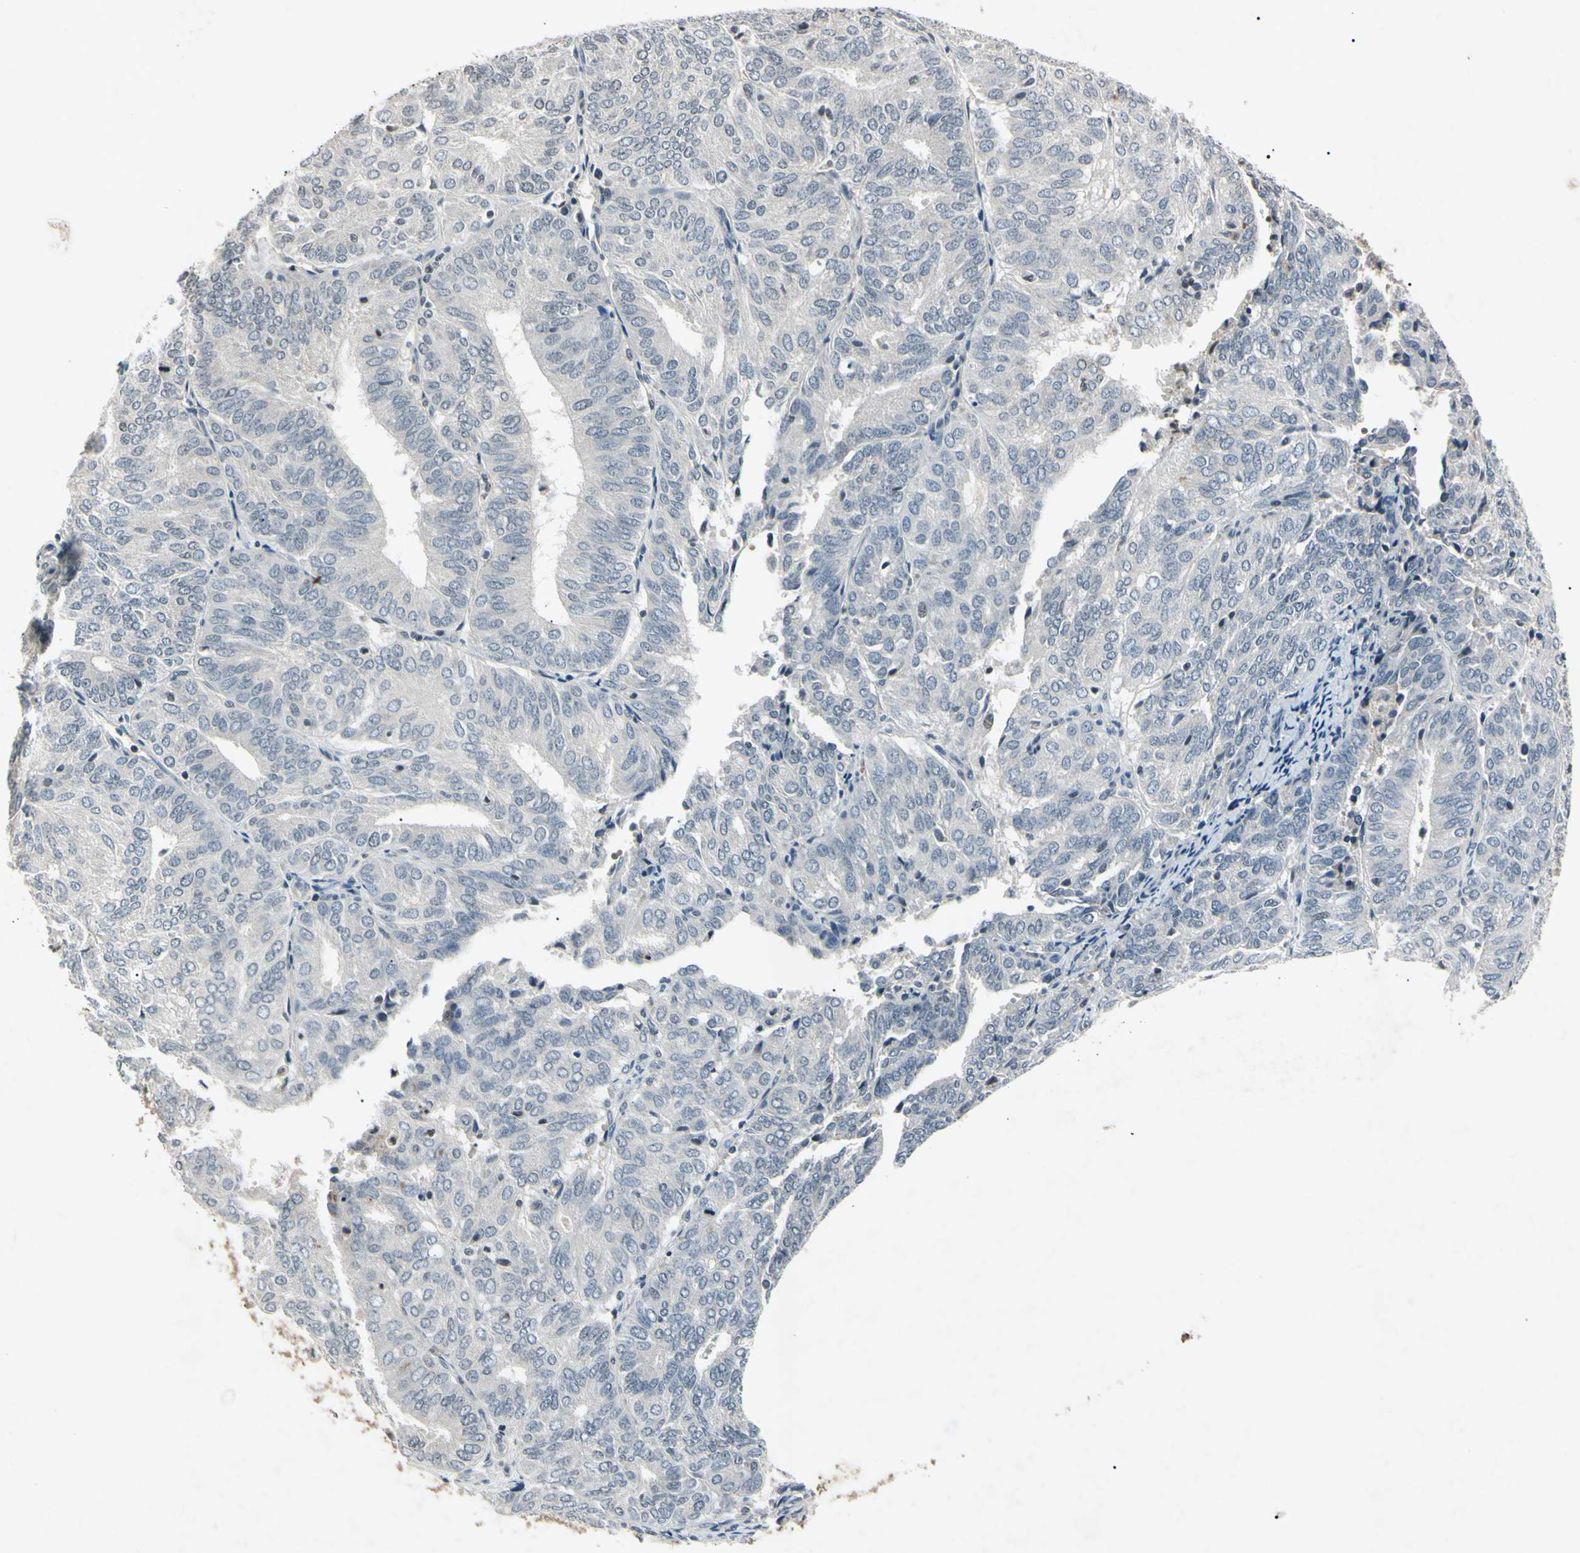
{"staining": {"intensity": "negative", "quantity": "none", "location": "none"}, "tissue": "endometrial cancer", "cell_type": "Tumor cells", "image_type": "cancer", "snomed": [{"axis": "morphology", "description": "Adenocarcinoma, NOS"}, {"axis": "topography", "description": "Uterus"}], "caption": "The immunohistochemistry (IHC) histopathology image has no significant expression in tumor cells of endometrial cancer tissue.", "gene": "AEBP1", "patient": {"sex": "female", "age": 60}}